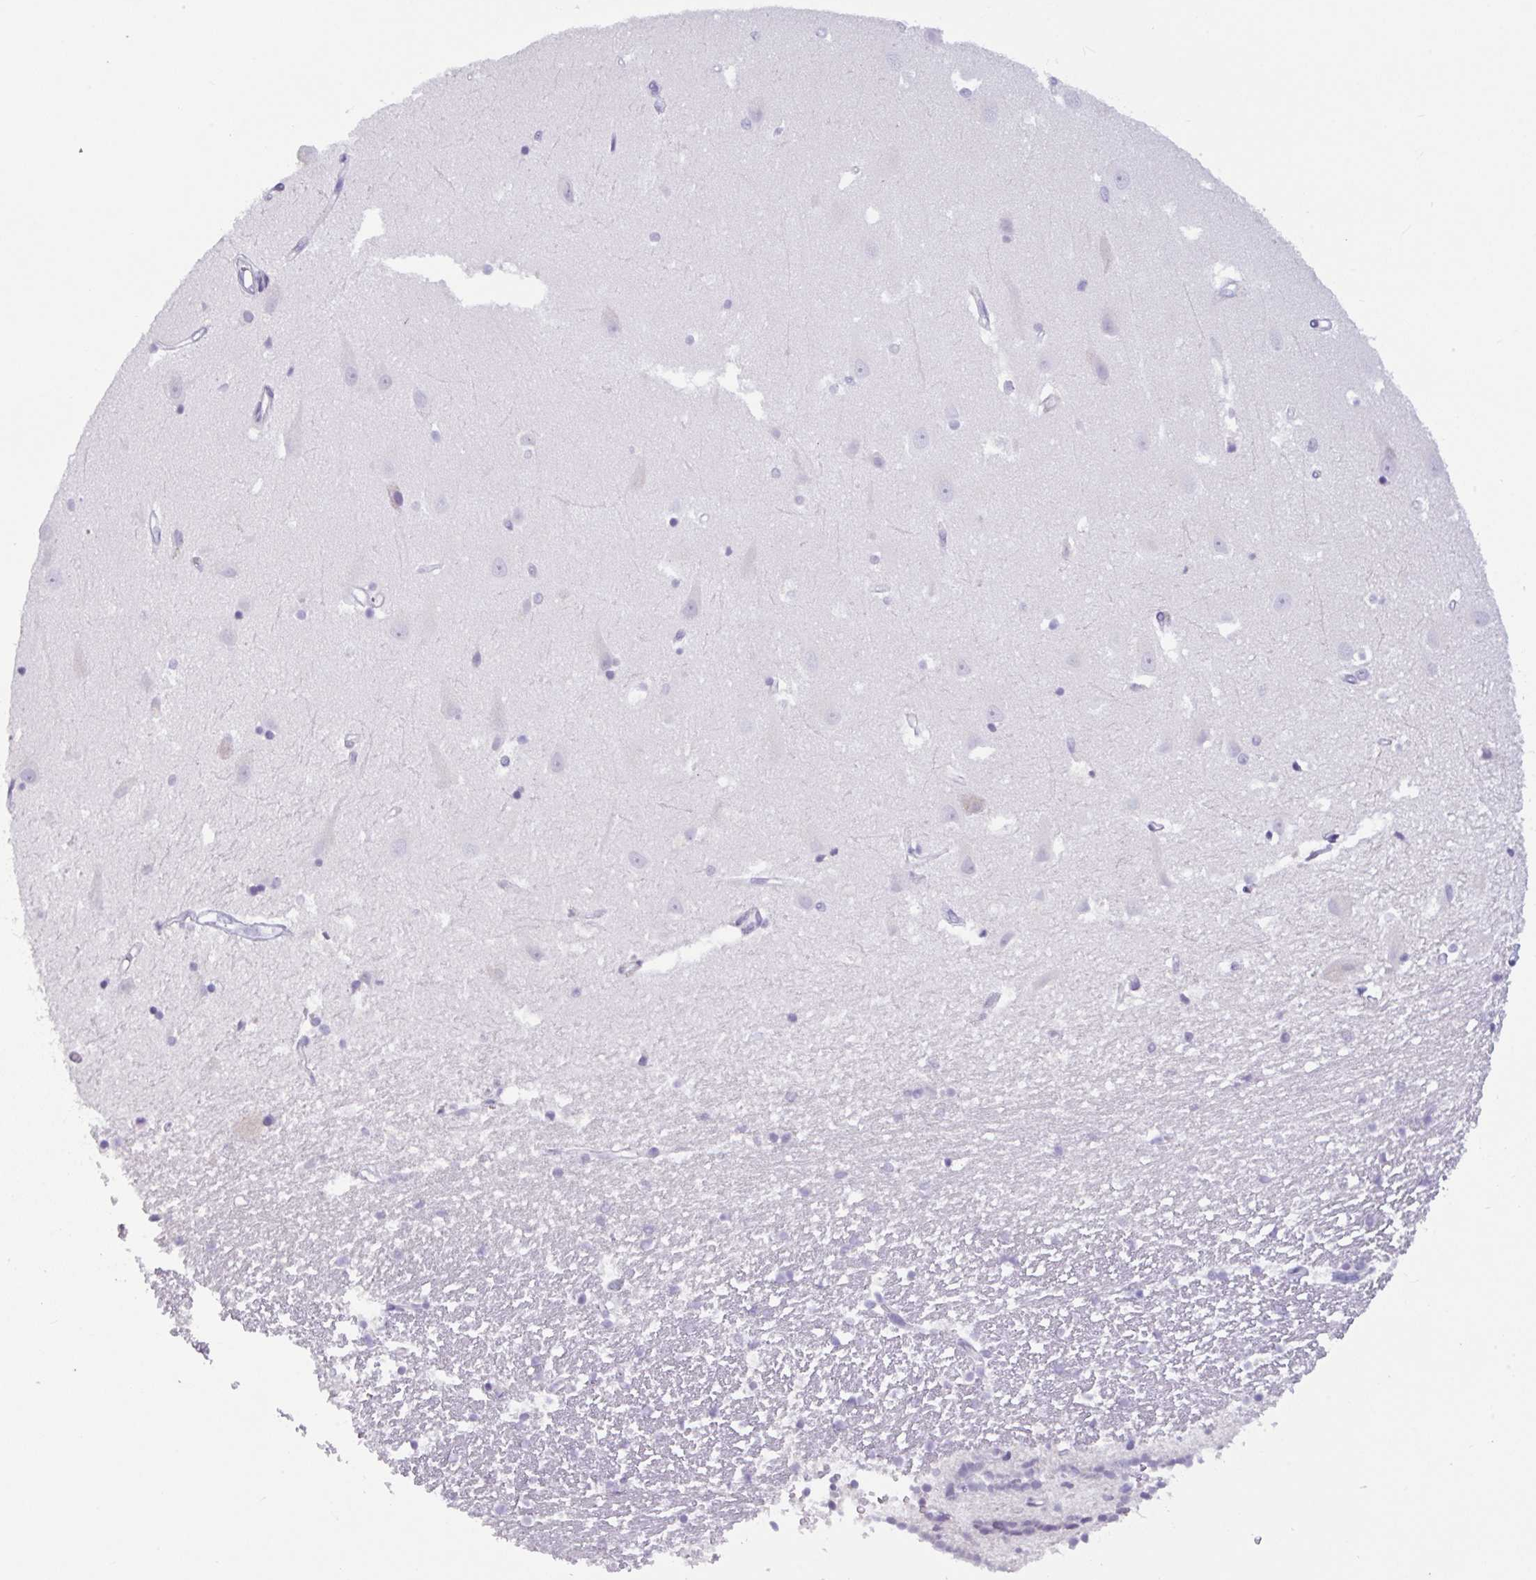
{"staining": {"intensity": "negative", "quantity": "none", "location": "none"}, "tissue": "hippocampus", "cell_type": "Glial cells", "image_type": "normal", "snomed": [{"axis": "morphology", "description": "Normal tissue, NOS"}, {"axis": "topography", "description": "Hippocampus"}], "caption": "Hippocampus was stained to show a protein in brown. There is no significant positivity in glial cells. (Stains: DAB (3,3'-diaminobenzidine) IHC with hematoxylin counter stain, Microscopy: brightfield microscopy at high magnification).", "gene": "CTSE", "patient": {"sex": "male", "age": 63}}